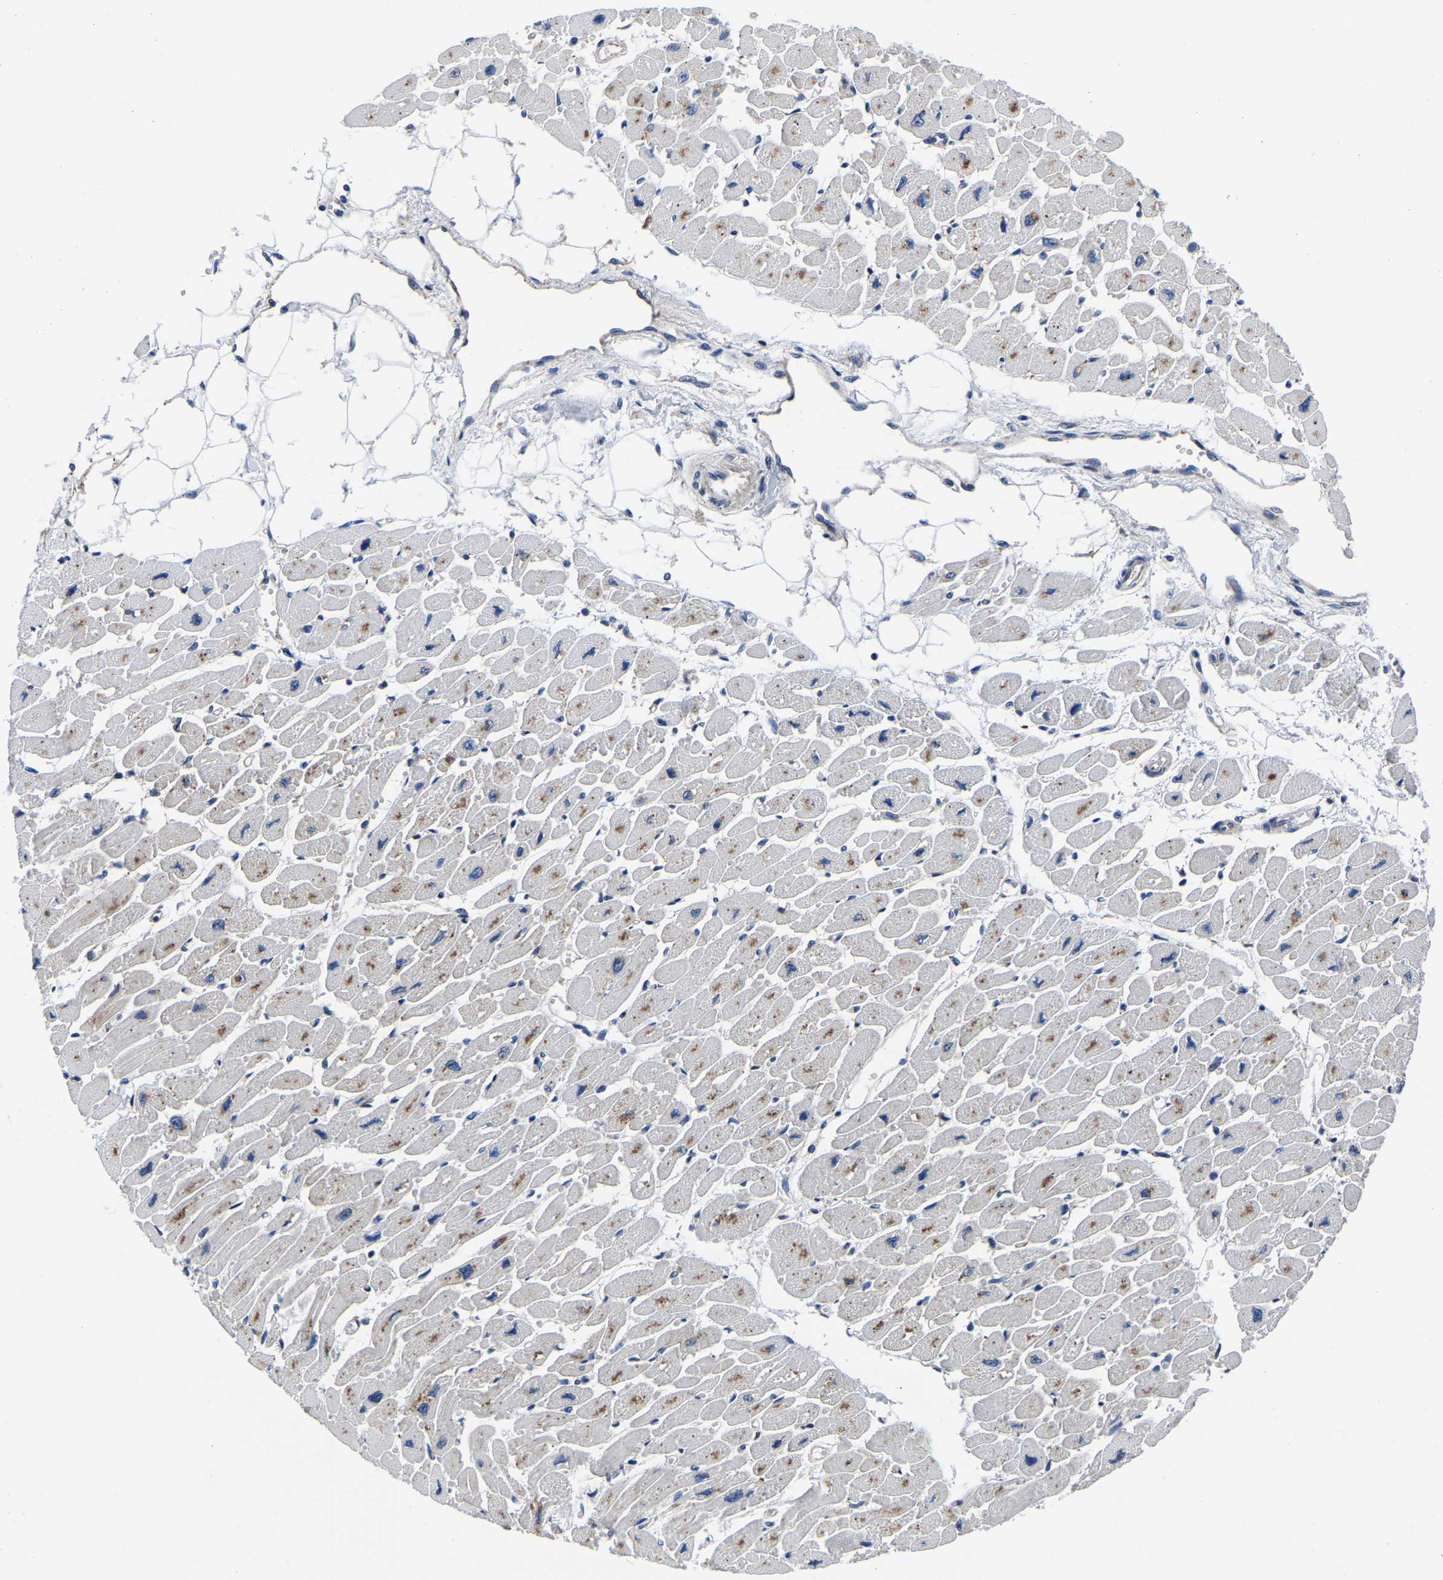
{"staining": {"intensity": "moderate", "quantity": "<25%", "location": "cytoplasmic/membranous"}, "tissue": "heart muscle", "cell_type": "Cardiomyocytes", "image_type": "normal", "snomed": [{"axis": "morphology", "description": "Normal tissue, NOS"}, {"axis": "topography", "description": "Heart"}], "caption": "Heart muscle stained for a protein displays moderate cytoplasmic/membranous positivity in cardiomyocytes. Ihc stains the protein of interest in brown and the nuclei are stained blue.", "gene": "TFG", "patient": {"sex": "female", "age": 54}}